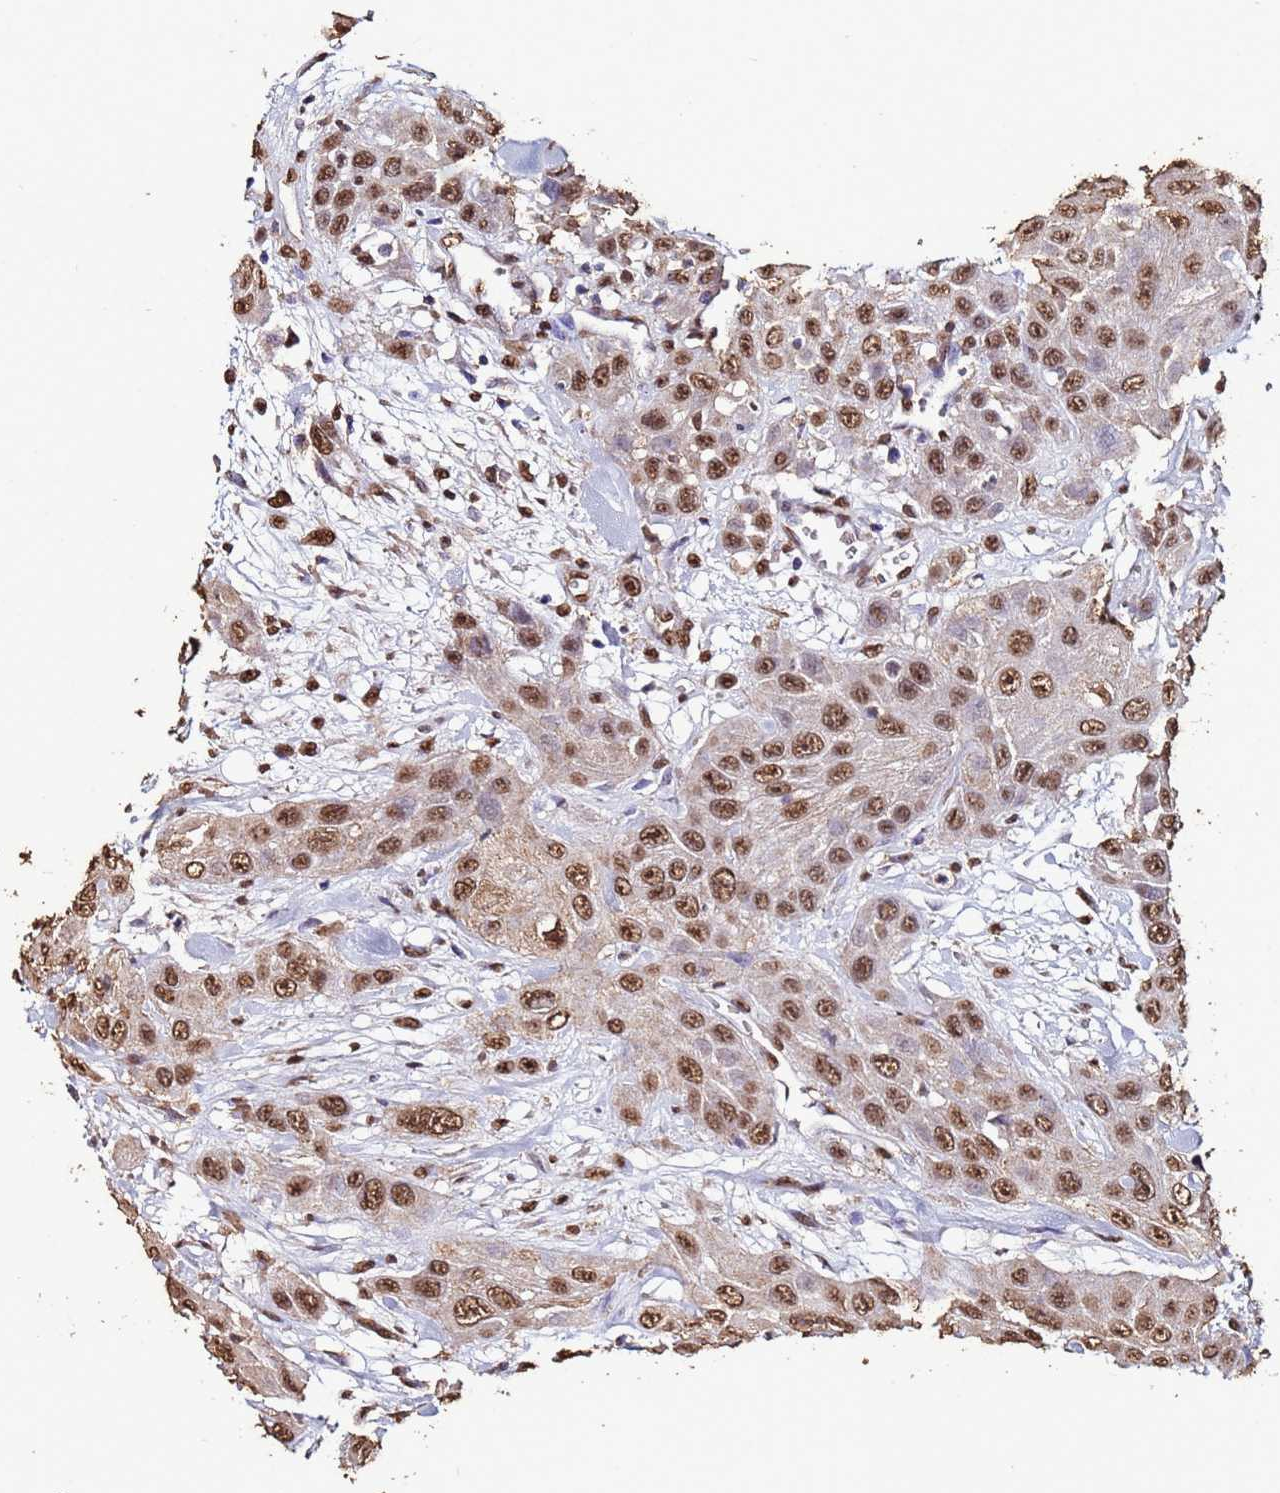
{"staining": {"intensity": "moderate", "quantity": ">75%", "location": "nuclear"}, "tissue": "head and neck cancer", "cell_type": "Tumor cells", "image_type": "cancer", "snomed": [{"axis": "morphology", "description": "Squamous cell carcinoma, NOS"}, {"axis": "topography", "description": "Head-Neck"}], "caption": "A histopathology image showing moderate nuclear expression in about >75% of tumor cells in head and neck cancer, as visualized by brown immunohistochemical staining.", "gene": "TRIP6", "patient": {"sex": "male", "age": 81}}